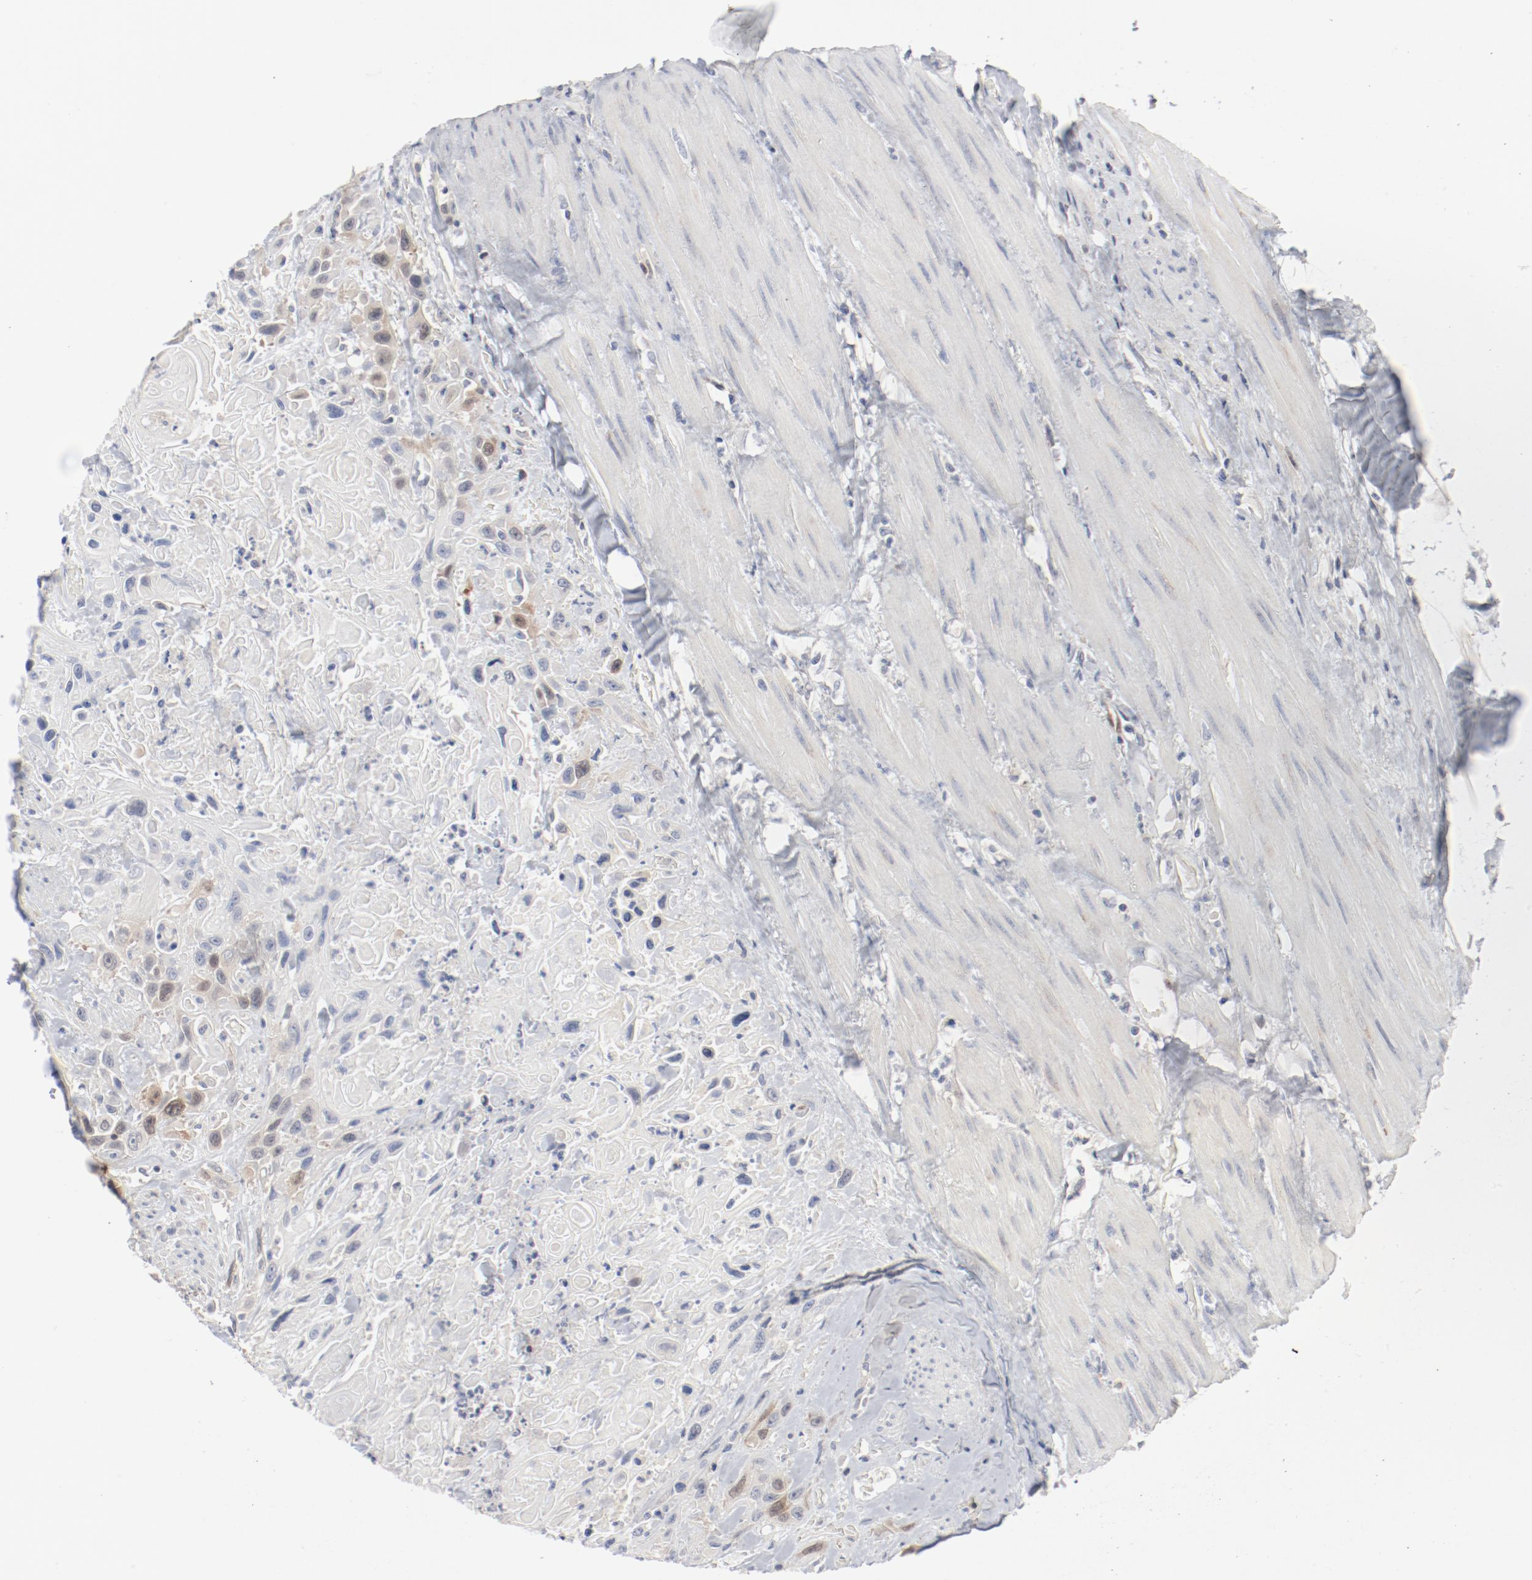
{"staining": {"intensity": "moderate", "quantity": "25%-75%", "location": "cytoplasmic/membranous,nuclear"}, "tissue": "urothelial cancer", "cell_type": "Tumor cells", "image_type": "cancer", "snomed": [{"axis": "morphology", "description": "Urothelial carcinoma, High grade"}, {"axis": "topography", "description": "Urinary bladder"}], "caption": "Immunohistochemical staining of urothelial carcinoma (high-grade) reveals medium levels of moderate cytoplasmic/membranous and nuclear positivity in about 25%-75% of tumor cells.", "gene": "CDK1", "patient": {"sex": "female", "age": 84}}